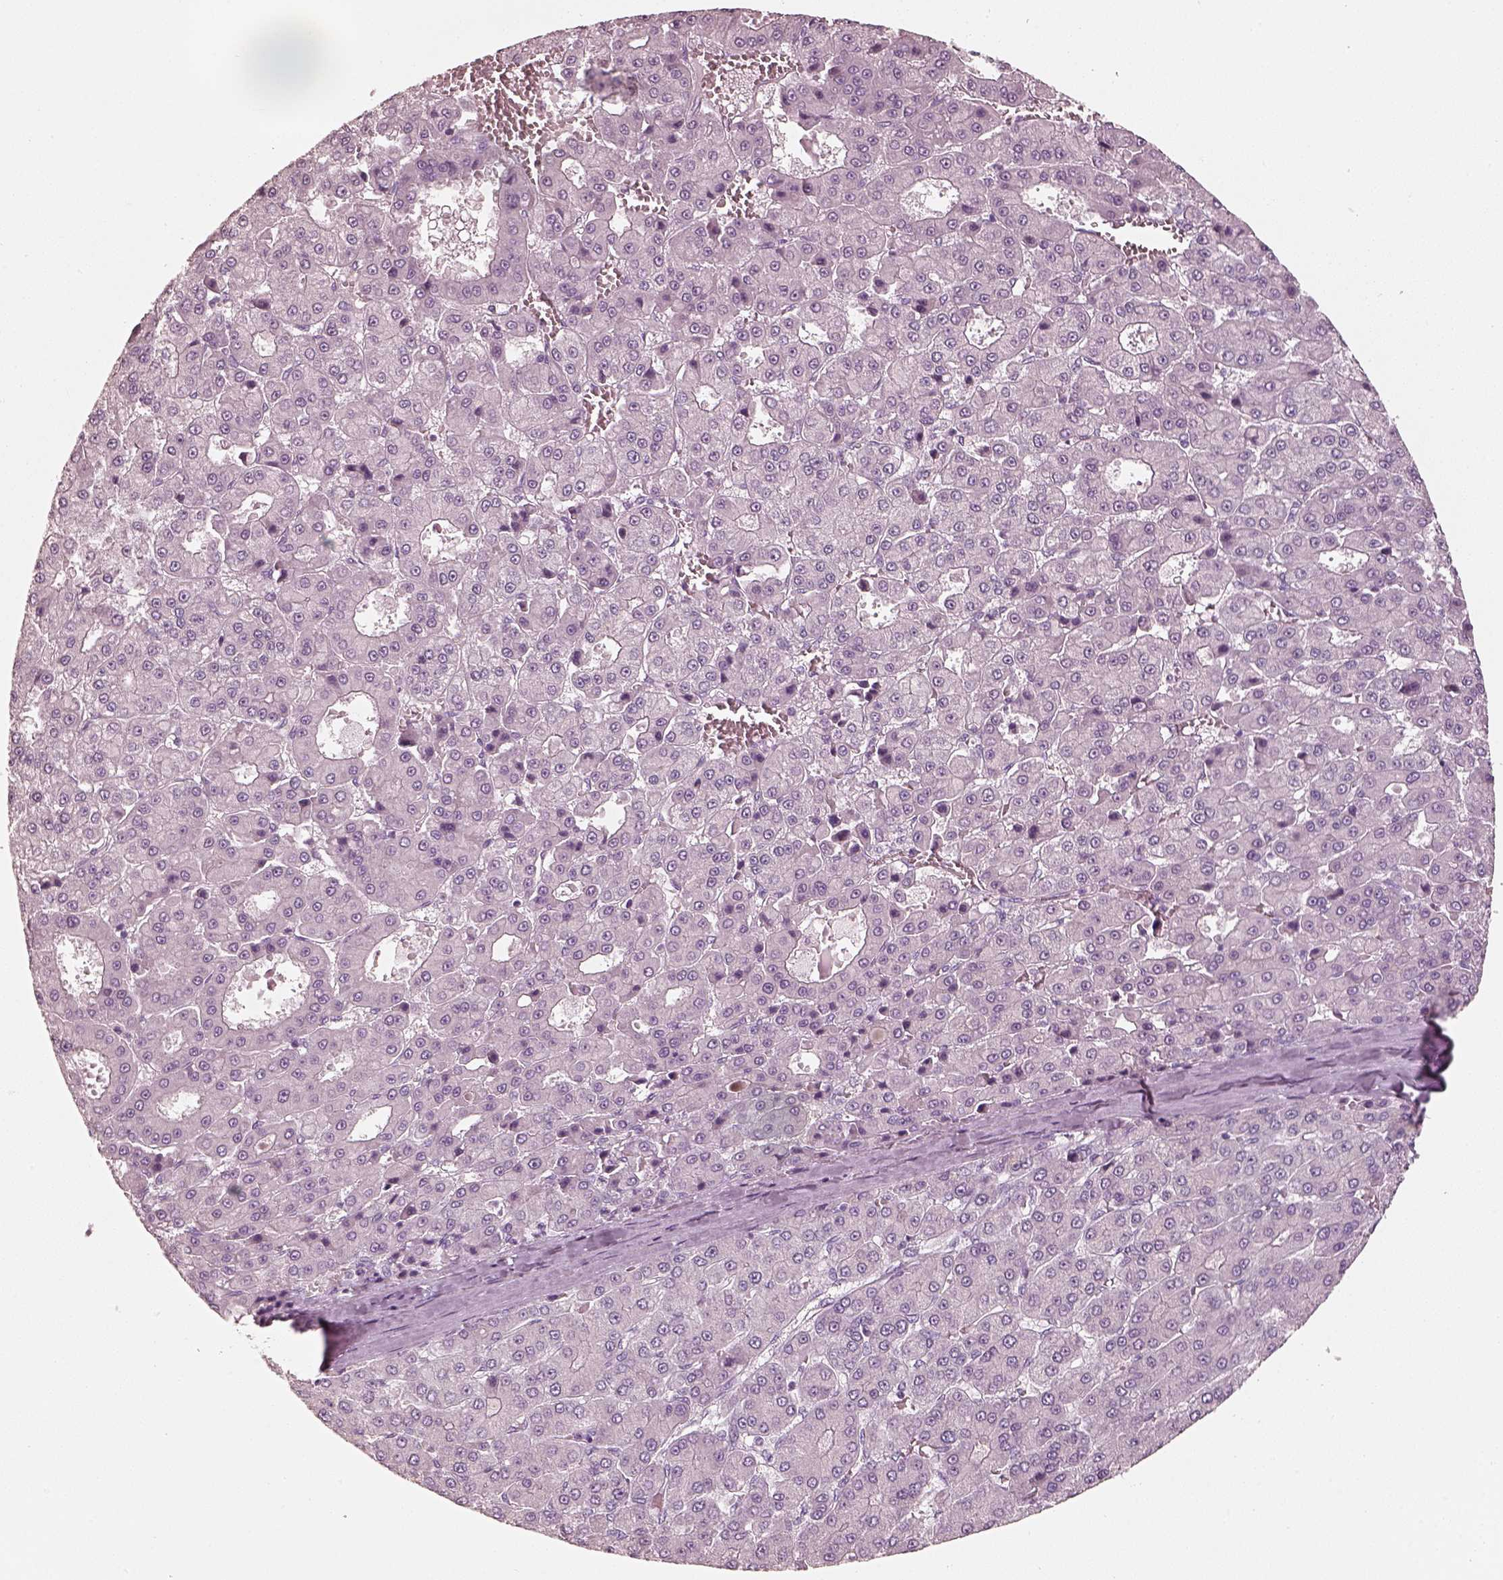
{"staining": {"intensity": "negative", "quantity": "none", "location": "none"}, "tissue": "liver cancer", "cell_type": "Tumor cells", "image_type": "cancer", "snomed": [{"axis": "morphology", "description": "Carcinoma, Hepatocellular, NOS"}, {"axis": "topography", "description": "Liver"}], "caption": "This is an immunohistochemistry micrograph of liver cancer. There is no positivity in tumor cells.", "gene": "R3HDML", "patient": {"sex": "male", "age": 70}}